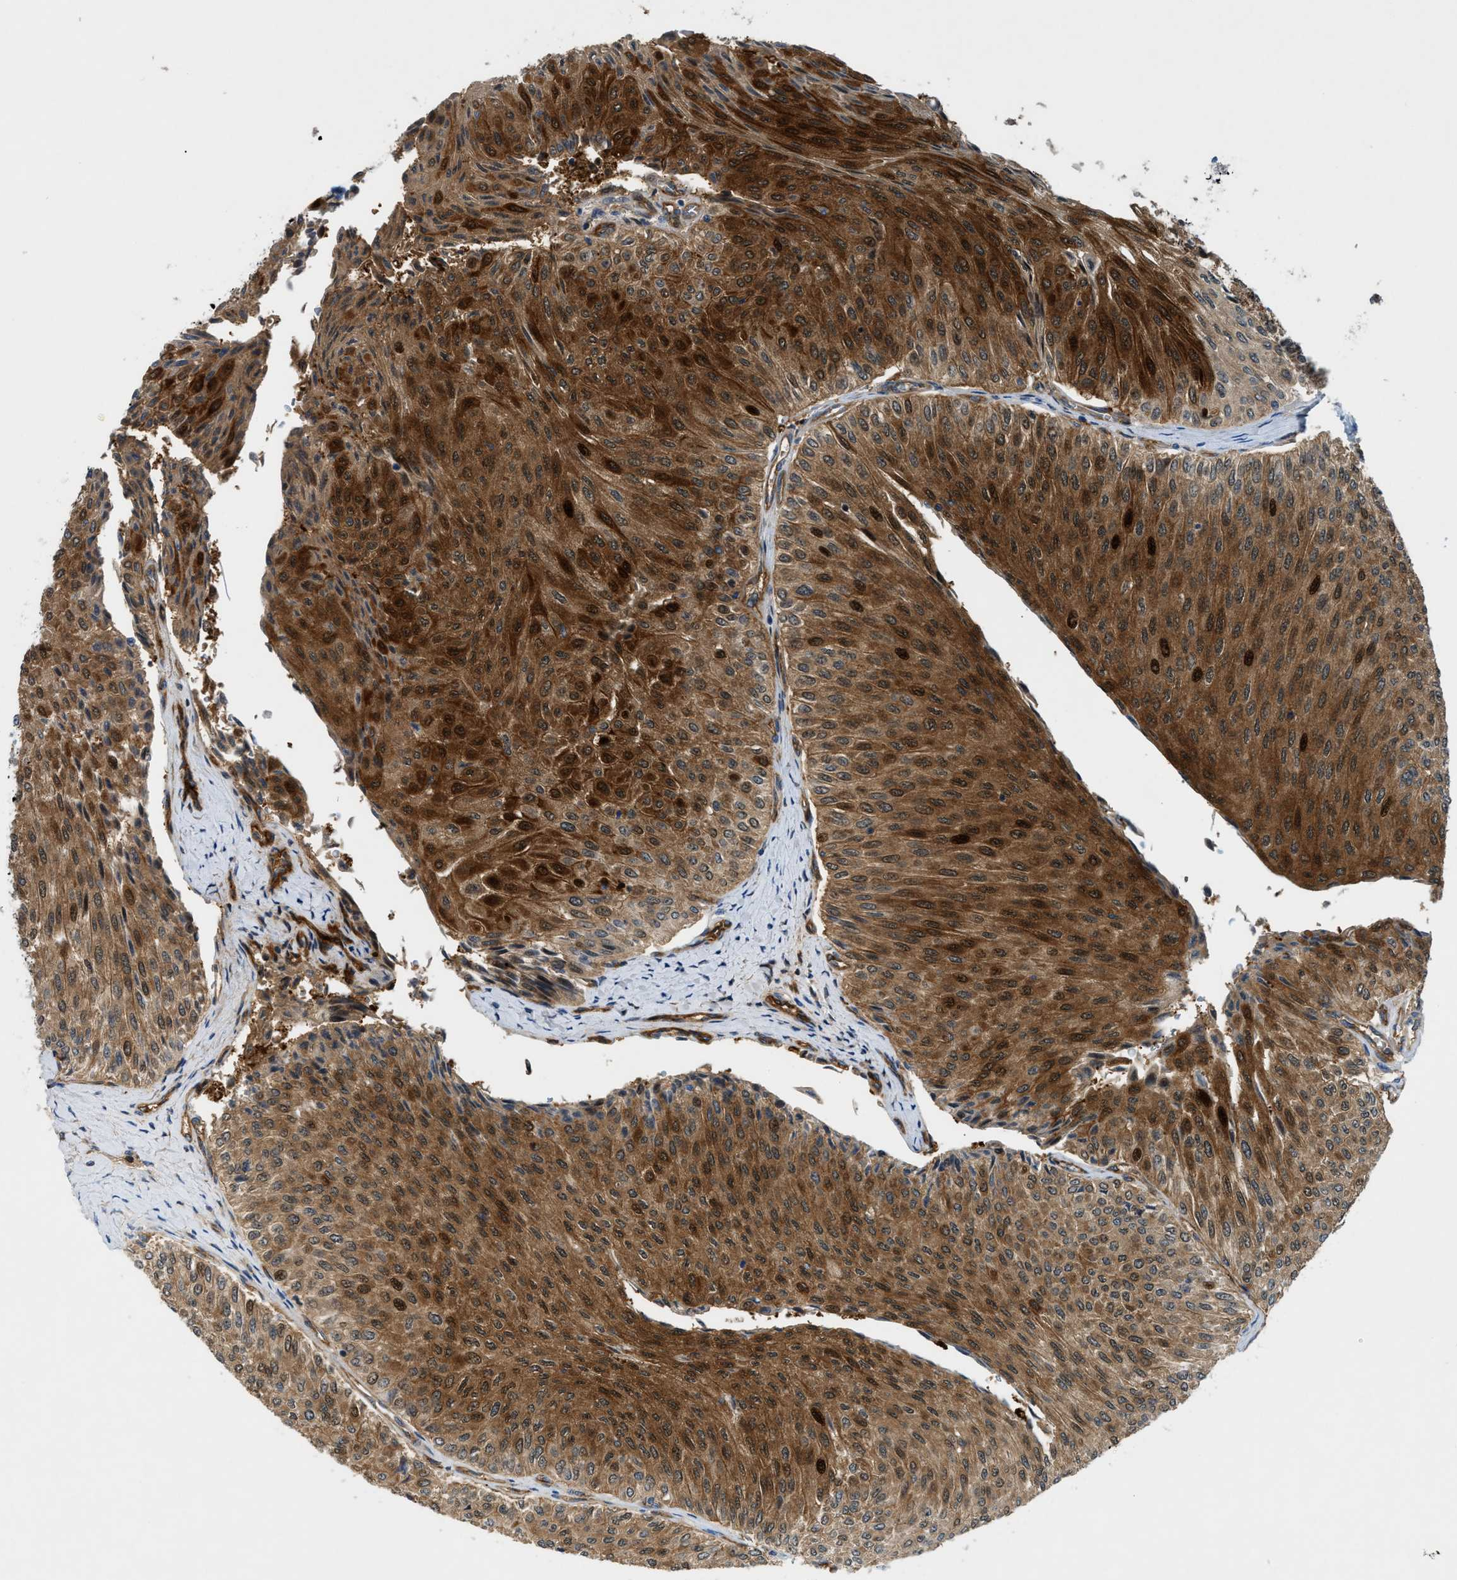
{"staining": {"intensity": "moderate", "quantity": ">75%", "location": "cytoplasmic/membranous,nuclear"}, "tissue": "urothelial cancer", "cell_type": "Tumor cells", "image_type": "cancer", "snomed": [{"axis": "morphology", "description": "Urothelial carcinoma, Low grade"}, {"axis": "topography", "description": "Urinary bladder"}], "caption": "Immunohistochemistry (IHC) image of neoplastic tissue: urothelial cancer stained using IHC reveals medium levels of moderate protein expression localized specifically in the cytoplasmic/membranous and nuclear of tumor cells, appearing as a cytoplasmic/membranous and nuclear brown color.", "gene": "TRAK2", "patient": {"sex": "male", "age": 78}}